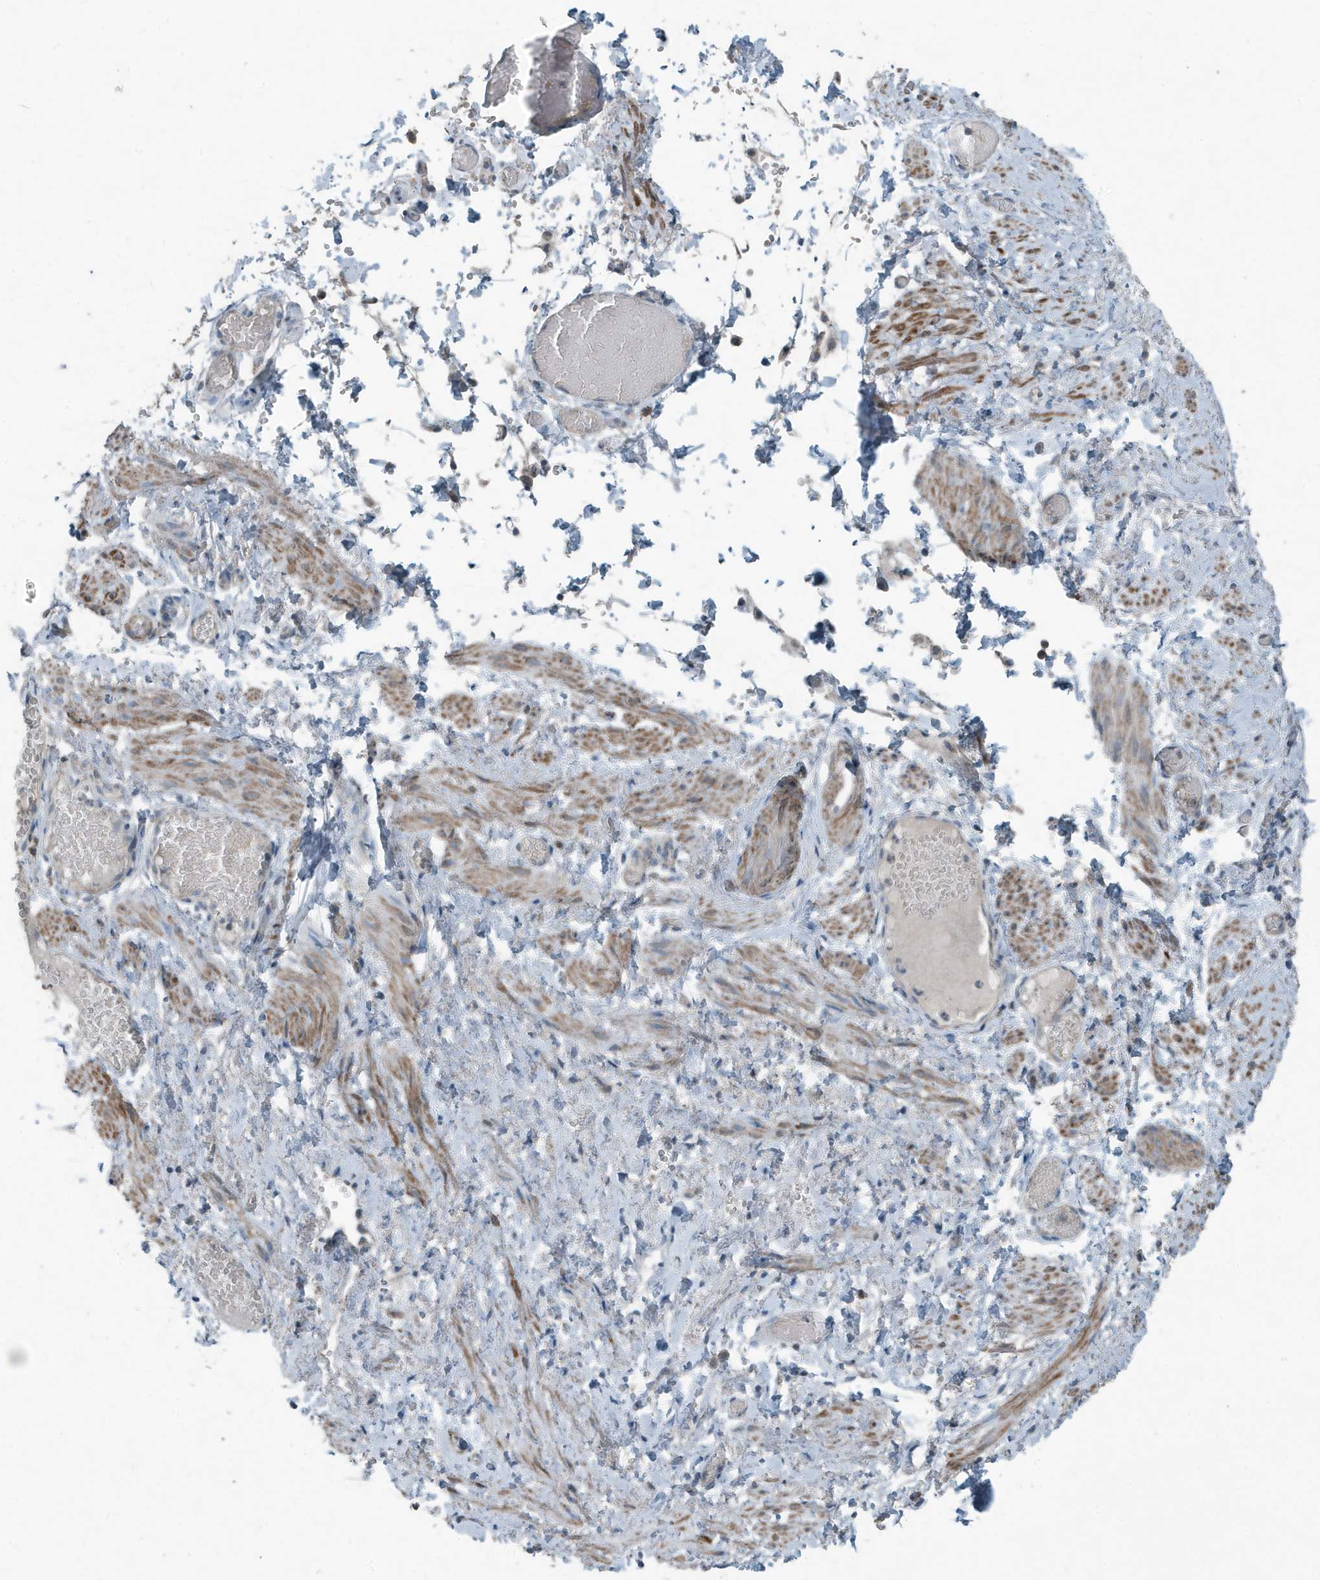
{"staining": {"intensity": "weak", "quantity": "25%-75%", "location": "cytoplasmic/membranous"}, "tissue": "adipose tissue", "cell_type": "Adipocytes", "image_type": "normal", "snomed": [{"axis": "morphology", "description": "Normal tissue, NOS"}, {"axis": "topography", "description": "Smooth muscle"}, {"axis": "topography", "description": "Peripheral nerve tissue"}], "caption": "A high-resolution image shows immunohistochemistry (IHC) staining of unremarkable adipose tissue, which exhibits weak cytoplasmic/membranous positivity in about 25%-75% of adipocytes. The protein of interest is stained brown, and the nuclei are stained in blue (DAB IHC with brightfield microscopy, high magnification).", "gene": "MT", "patient": {"sex": "female", "age": 39}}